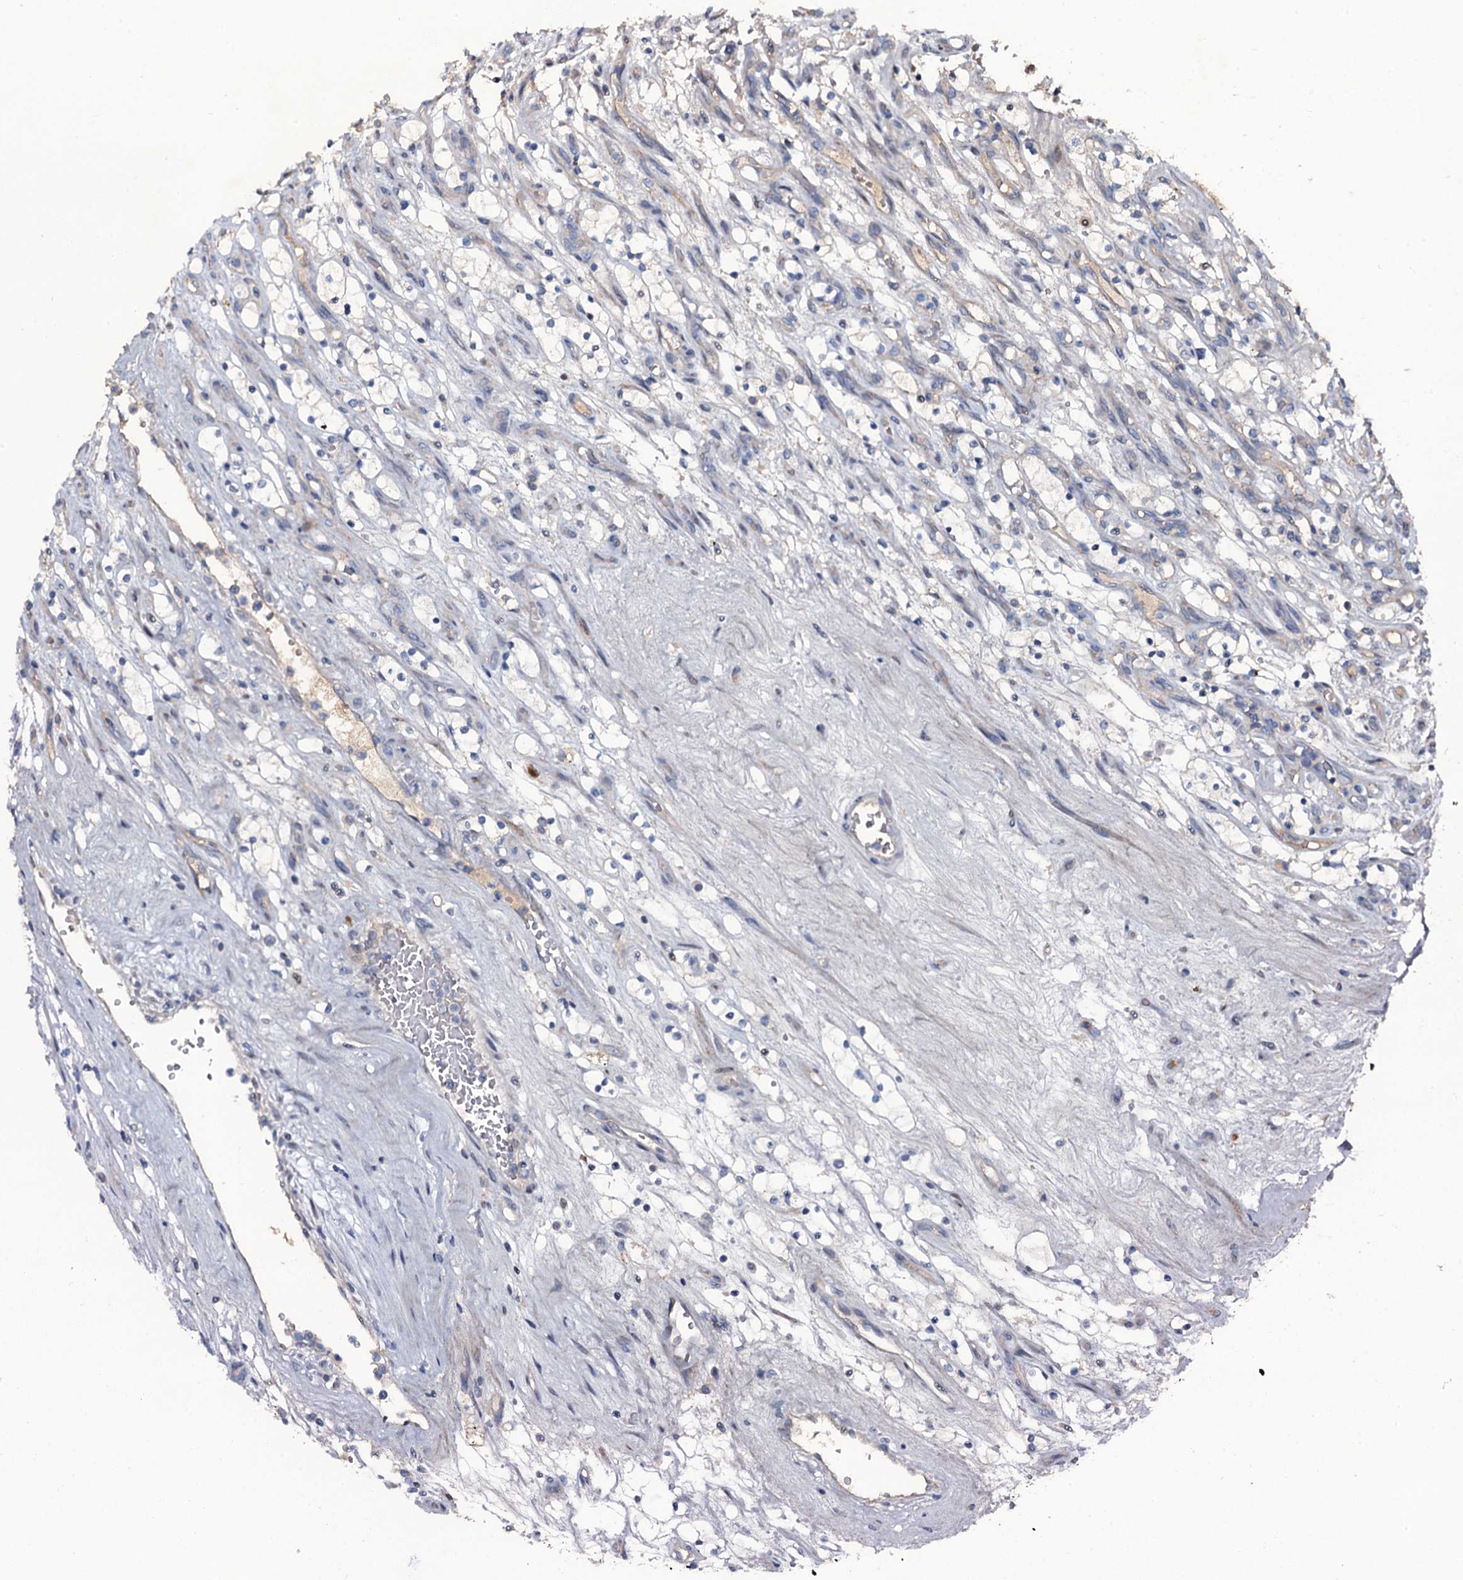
{"staining": {"intensity": "negative", "quantity": "none", "location": "none"}, "tissue": "renal cancer", "cell_type": "Tumor cells", "image_type": "cancer", "snomed": [{"axis": "morphology", "description": "Adenocarcinoma, NOS"}, {"axis": "topography", "description": "Kidney"}], "caption": "An IHC image of adenocarcinoma (renal) is shown. There is no staining in tumor cells of adenocarcinoma (renal).", "gene": "LYG2", "patient": {"sex": "female", "age": 69}}